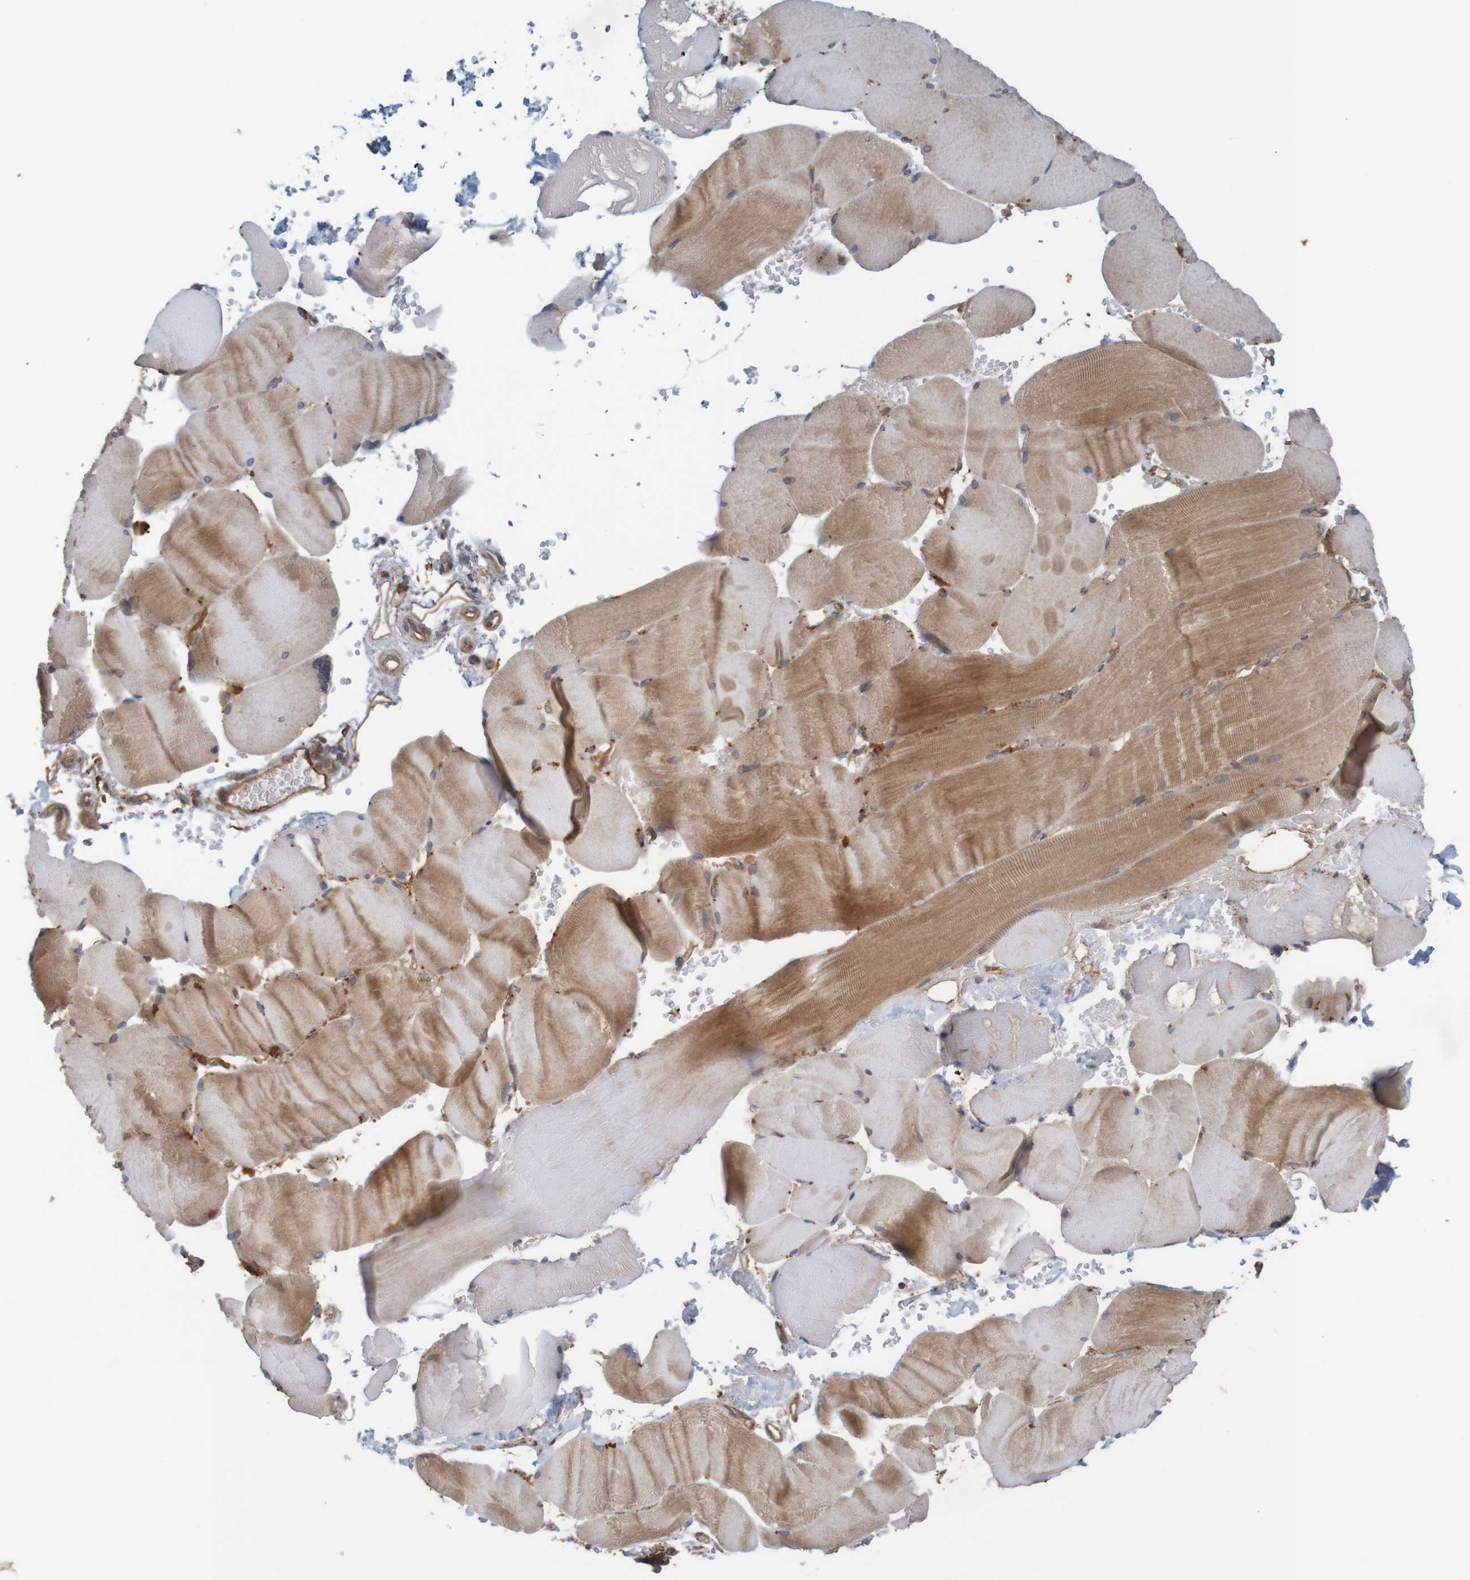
{"staining": {"intensity": "moderate", "quantity": ">75%", "location": "cytoplasmic/membranous"}, "tissue": "skeletal muscle", "cell_type": "Myocytes", "image_type": "normal", "snomed": [{"axis": "morphology", "description": "Normal tissue, NOS"}, {"axis": "topography", "description": "Skin"}, {"axis": "topography", "description": "Skeletal muscle"}], "caption": "Immunohistochemistry staining of unremarkable skeletal muscle, which exhibits medium levels of moderate cytoplasmic/membranous expression in about >75% of myocytes indicating moderate cytoplasmic/membranous protein staining. The staining was performed using DAB (brown) for protein detection and nuclei were counterstained in hematoxylin (blue).", "gene": "ARHGEF11", "patient": {"sex": "male", "age": 83}}